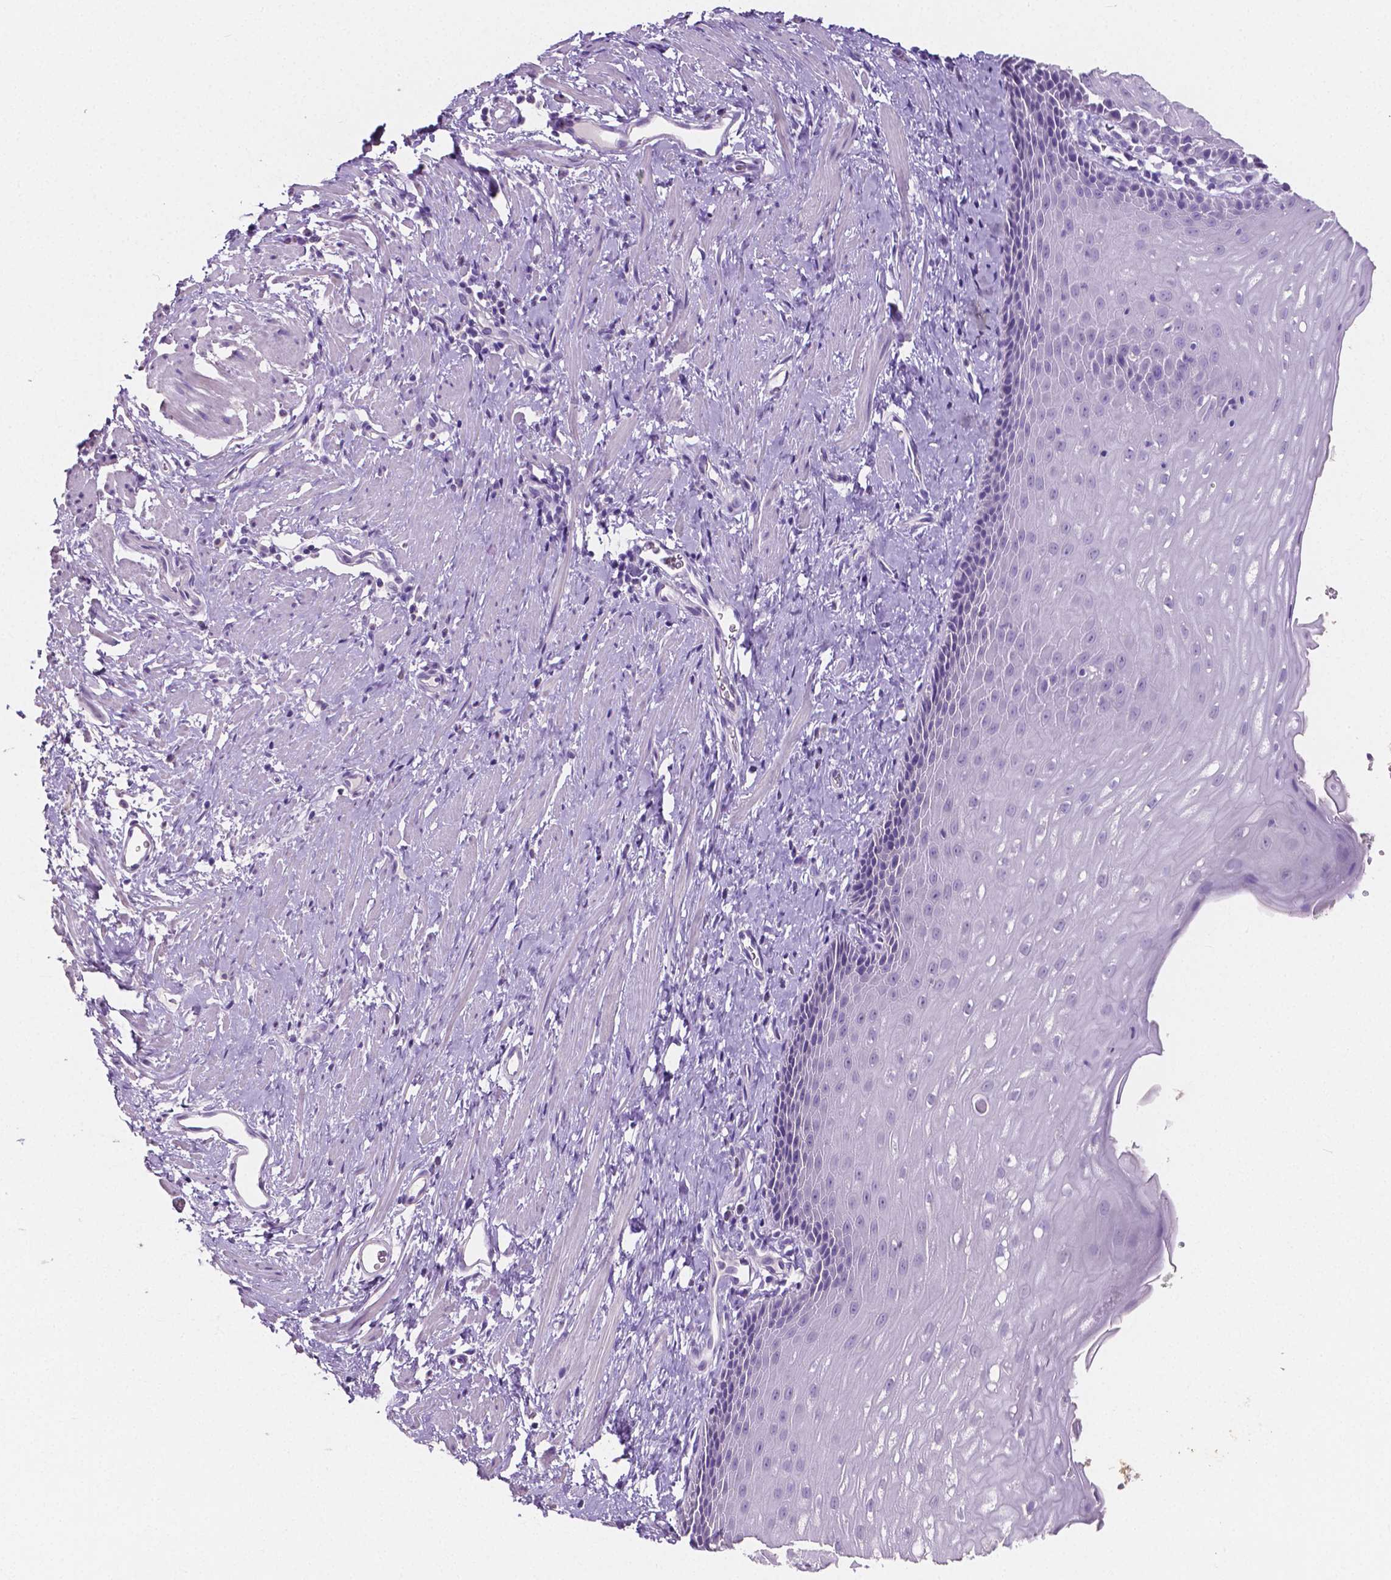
{"staining": {"intensity": "negative", "quantity": "none", "location": "none"}, "tissue": "esophagus", "cell_type": "Squamous epithelial cells", "image_type": "normal", "snomed": [{"axis": "morphology", "description": "Normal tissue, NOS"}, {"axis": "topography", "description": "Esophagus"}], "caption": "IHC of benign human esophagus shows no expression in squamous epithelial cells.", "gene": "SLC22A2", "patient": {"sex": "male", "age": 64}}